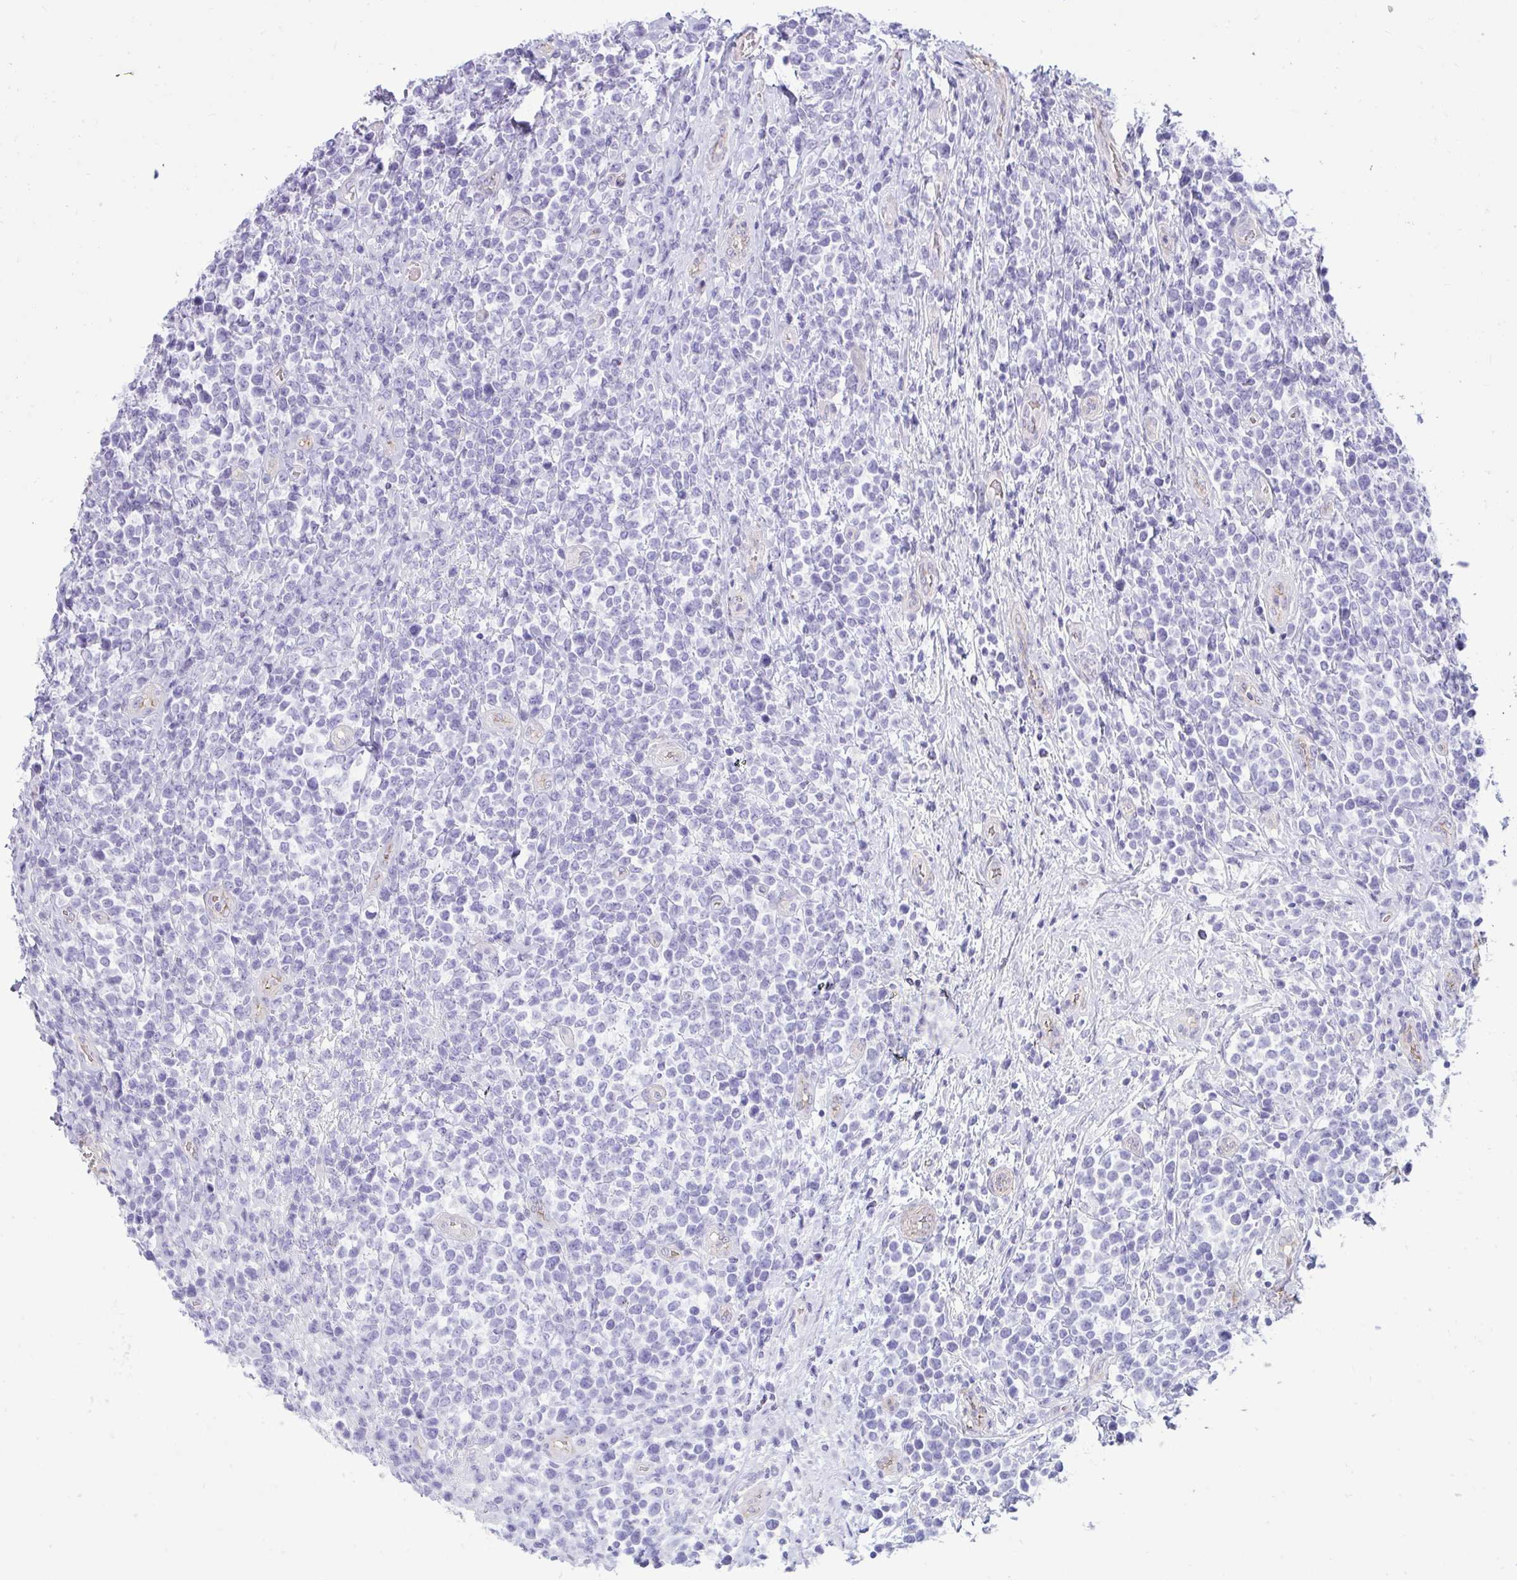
{"staining": {"intensity": "negative", "quantity": "none", "location": "none"}, "tissue": "lymphoma", "cell_type": "Tumor cells", "image_type": "cancer", "snomed": [{"axis": "morphology", "description": "Malignant lymphoma, non-Hodgkin's type, High grade"}, {"axis": "topography", "description": "Soft tissue"}], "caption": "This is an immunohistochemistry micrograph of lymphoma. There is no expression in tumor cells.", "gene": "UBL3", "patient": {"sex": "female", "age": 56}}